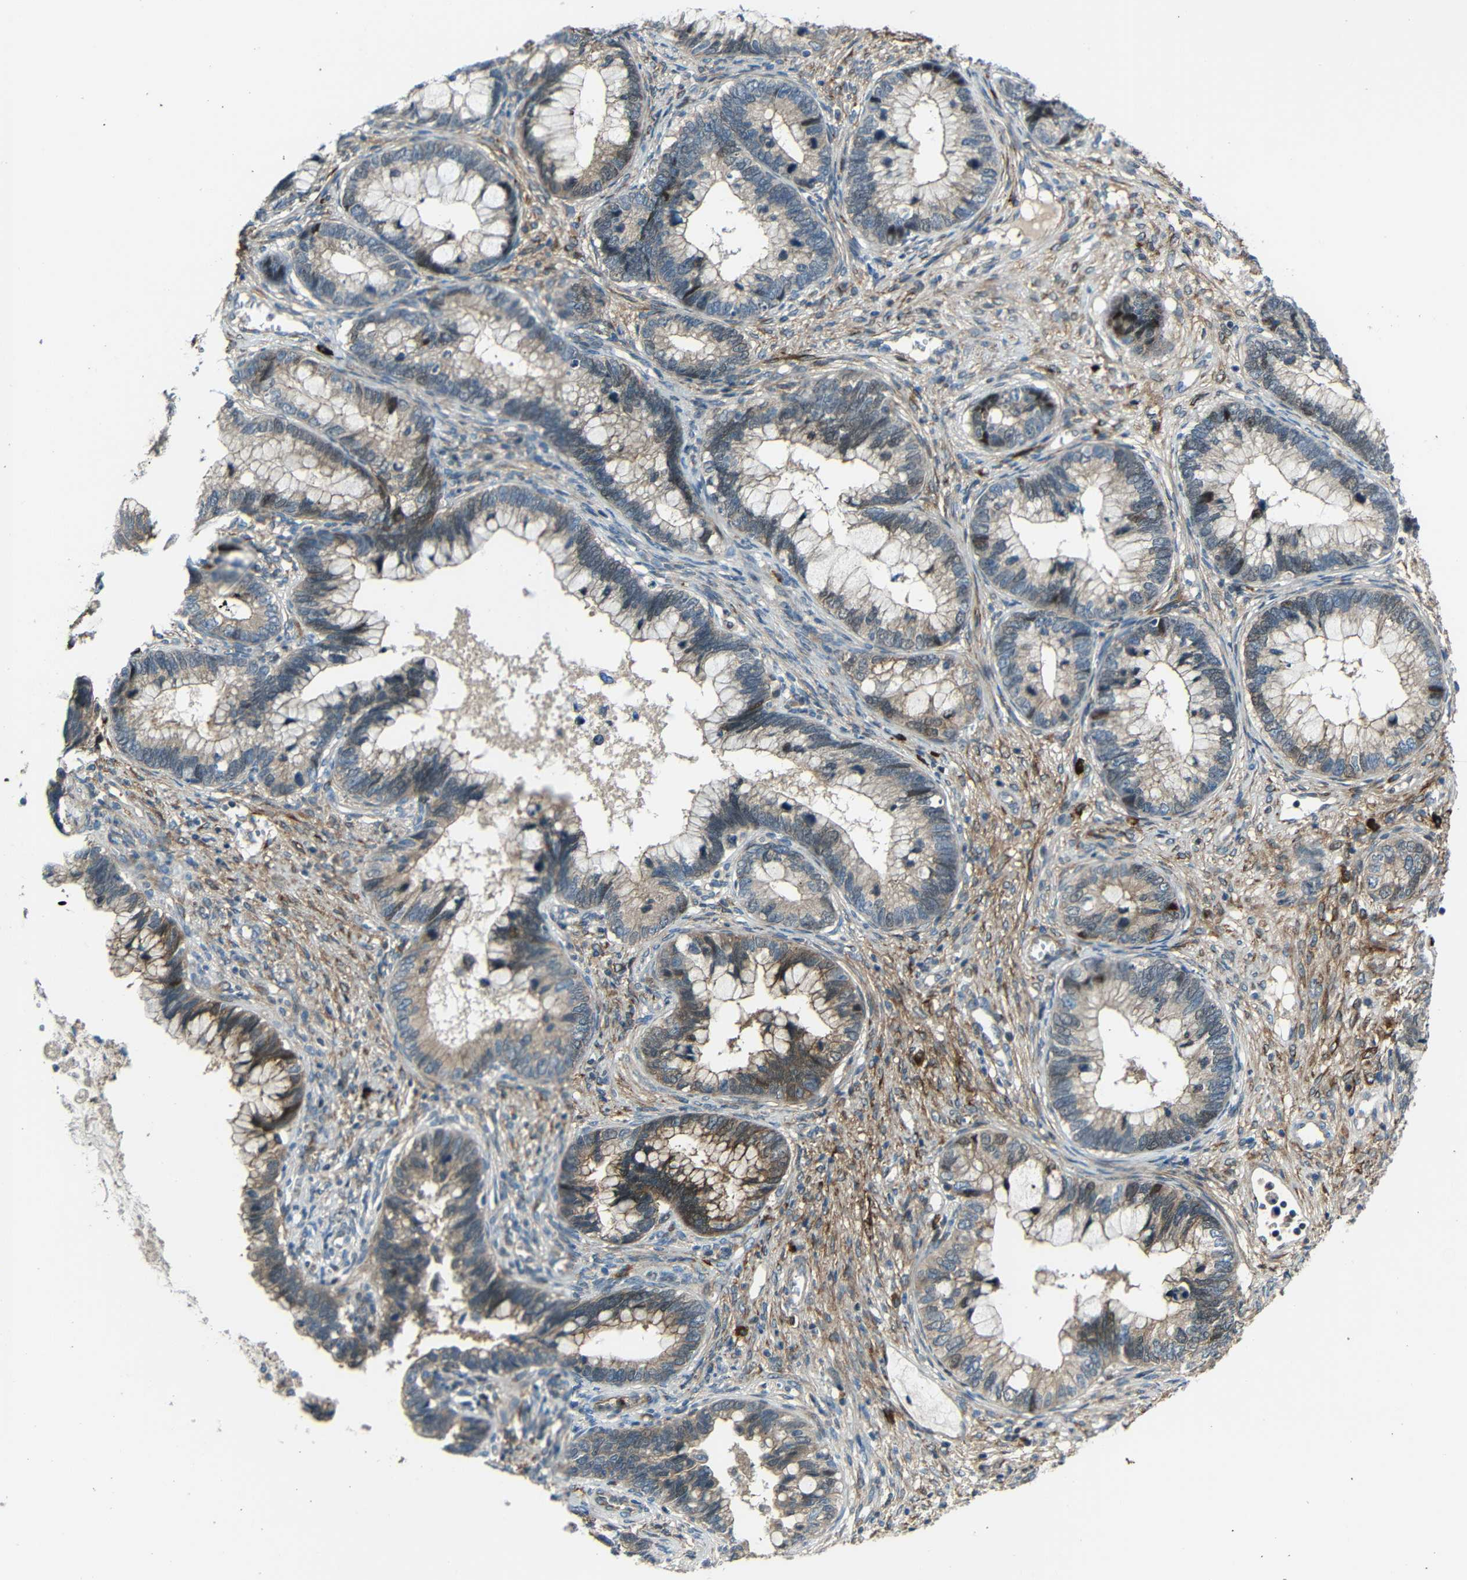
{"staining": {"intensity": "weak", "quantity": ">75%", "location": "cytoplasmic/membranous,nuclear"}, "tissue": "cervical cancer", "cell_type": "Tumor cells", "image_type": "cancer", "snomed": [{"axis": "morphology", "description": "Adenocarcinoma, NOS"}, {"axis": "topography", "description": "Cervix"}], "caption": "Cervical cancer stained with a brown dye demonstrates weak cytoplasmic/membranous and nuclear positive expression in about >75% of tumor cells.", "gene": "DCLK1", "patient": {"sex": "female", "age": 44}}